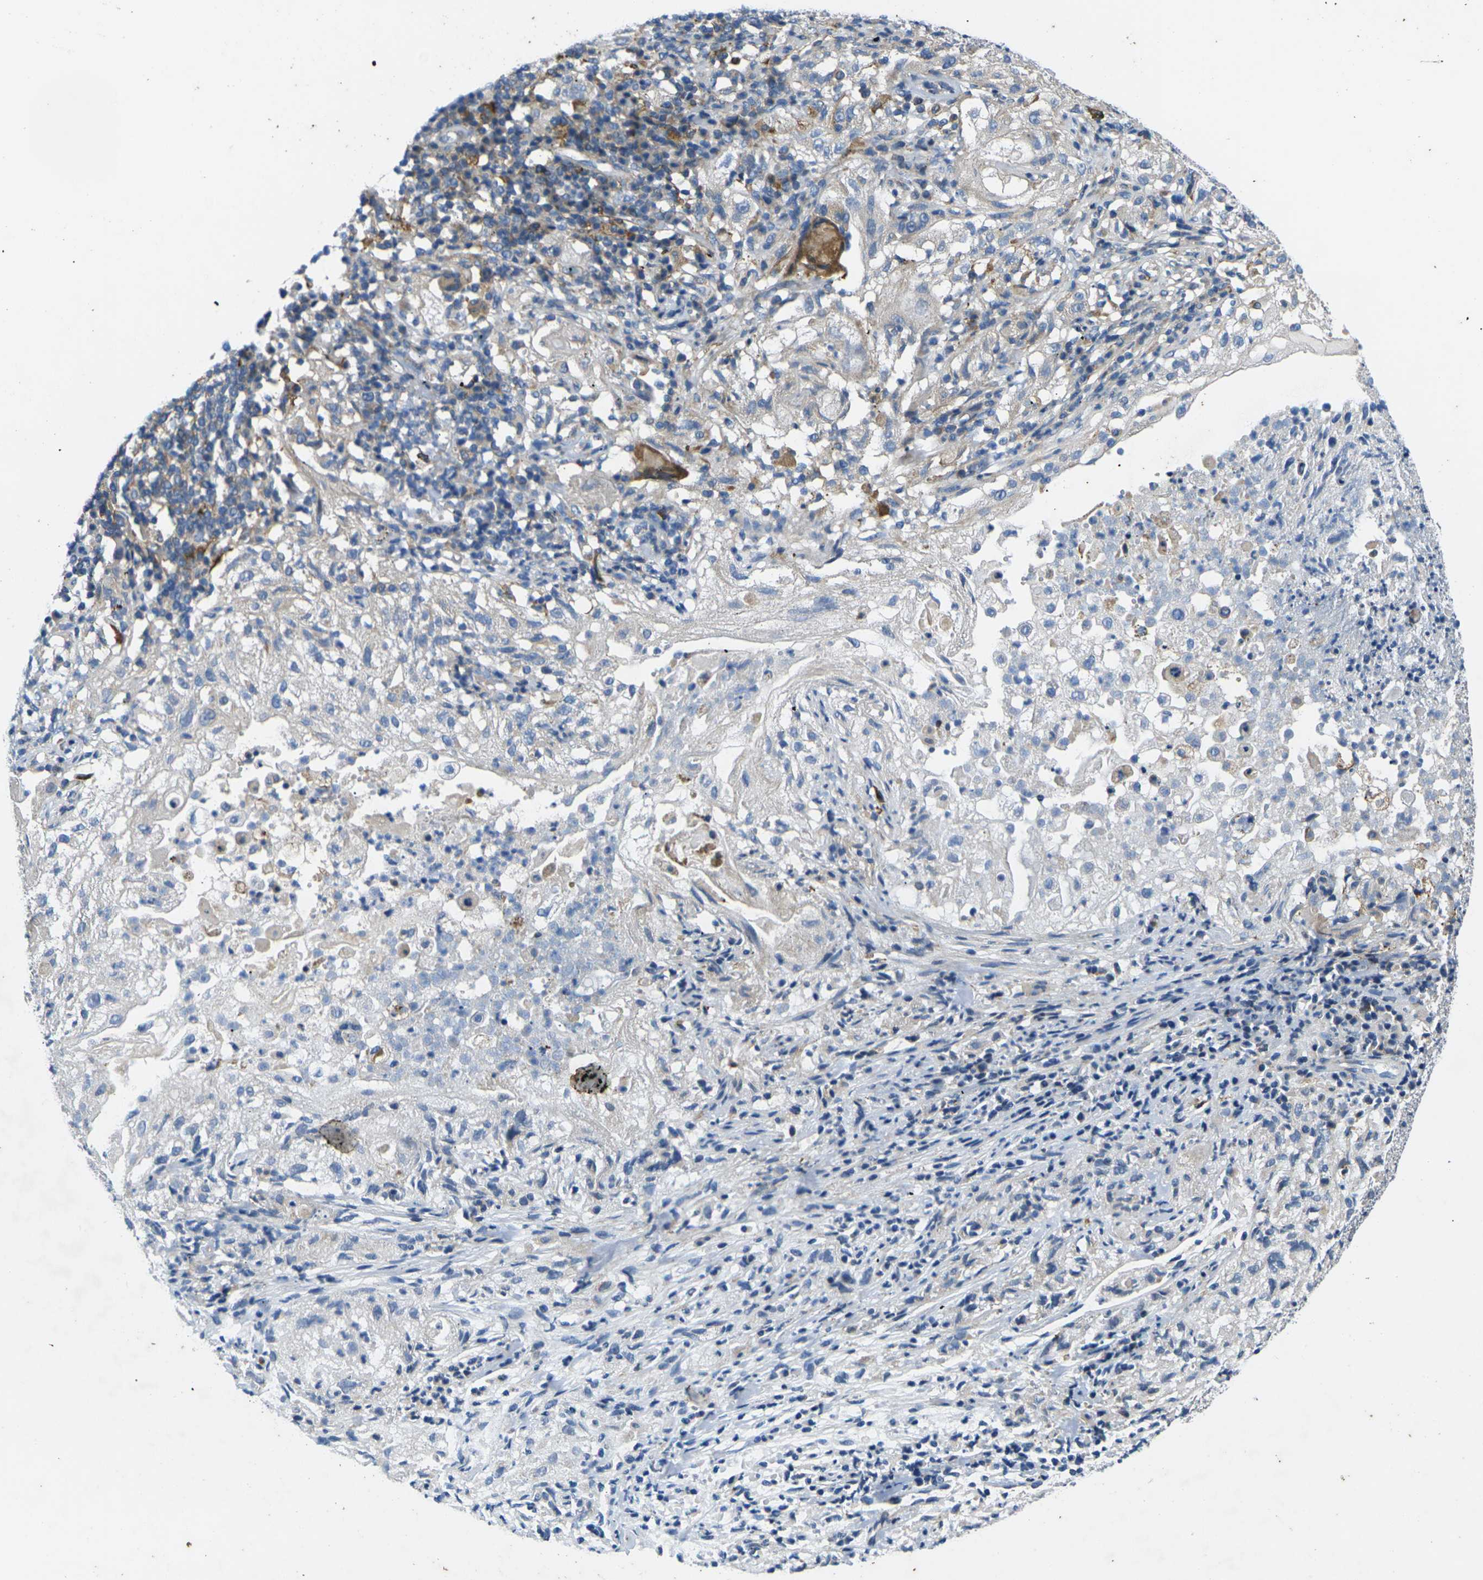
{"staining": {"intensity": "weak", "quantity": "<25%", "location": "cytoplasmic/membranous"}, "tissue": "lung cancer", "cell_type": "Tumor cells", "image_type": "cancer", "snomed": [{"axis": "morphology", "description": "Inflammation, NOS"}, {"axis": "morphology", "description": "Squamous cell carcinoma, NOS"}, {"axis": "topography", "description": "Lymph node"}, {"axis": "topography", "description": "Soft tissue"}, {"axis": "topography", "description": "Lung"}], "caption": "A micrograph of squamous cell carcinoma (lung) stained for a protein displays no brown staining in tumor cells. The staining was performed using DAB (3,3'-diaminobenzidine) to visualize the protein expression in brown, while the nuclei were stained in blue with hematoxylin (Magnification: 20x).", "gene": "ROBO2", "patient": {"sex": "male", "age": 66}}